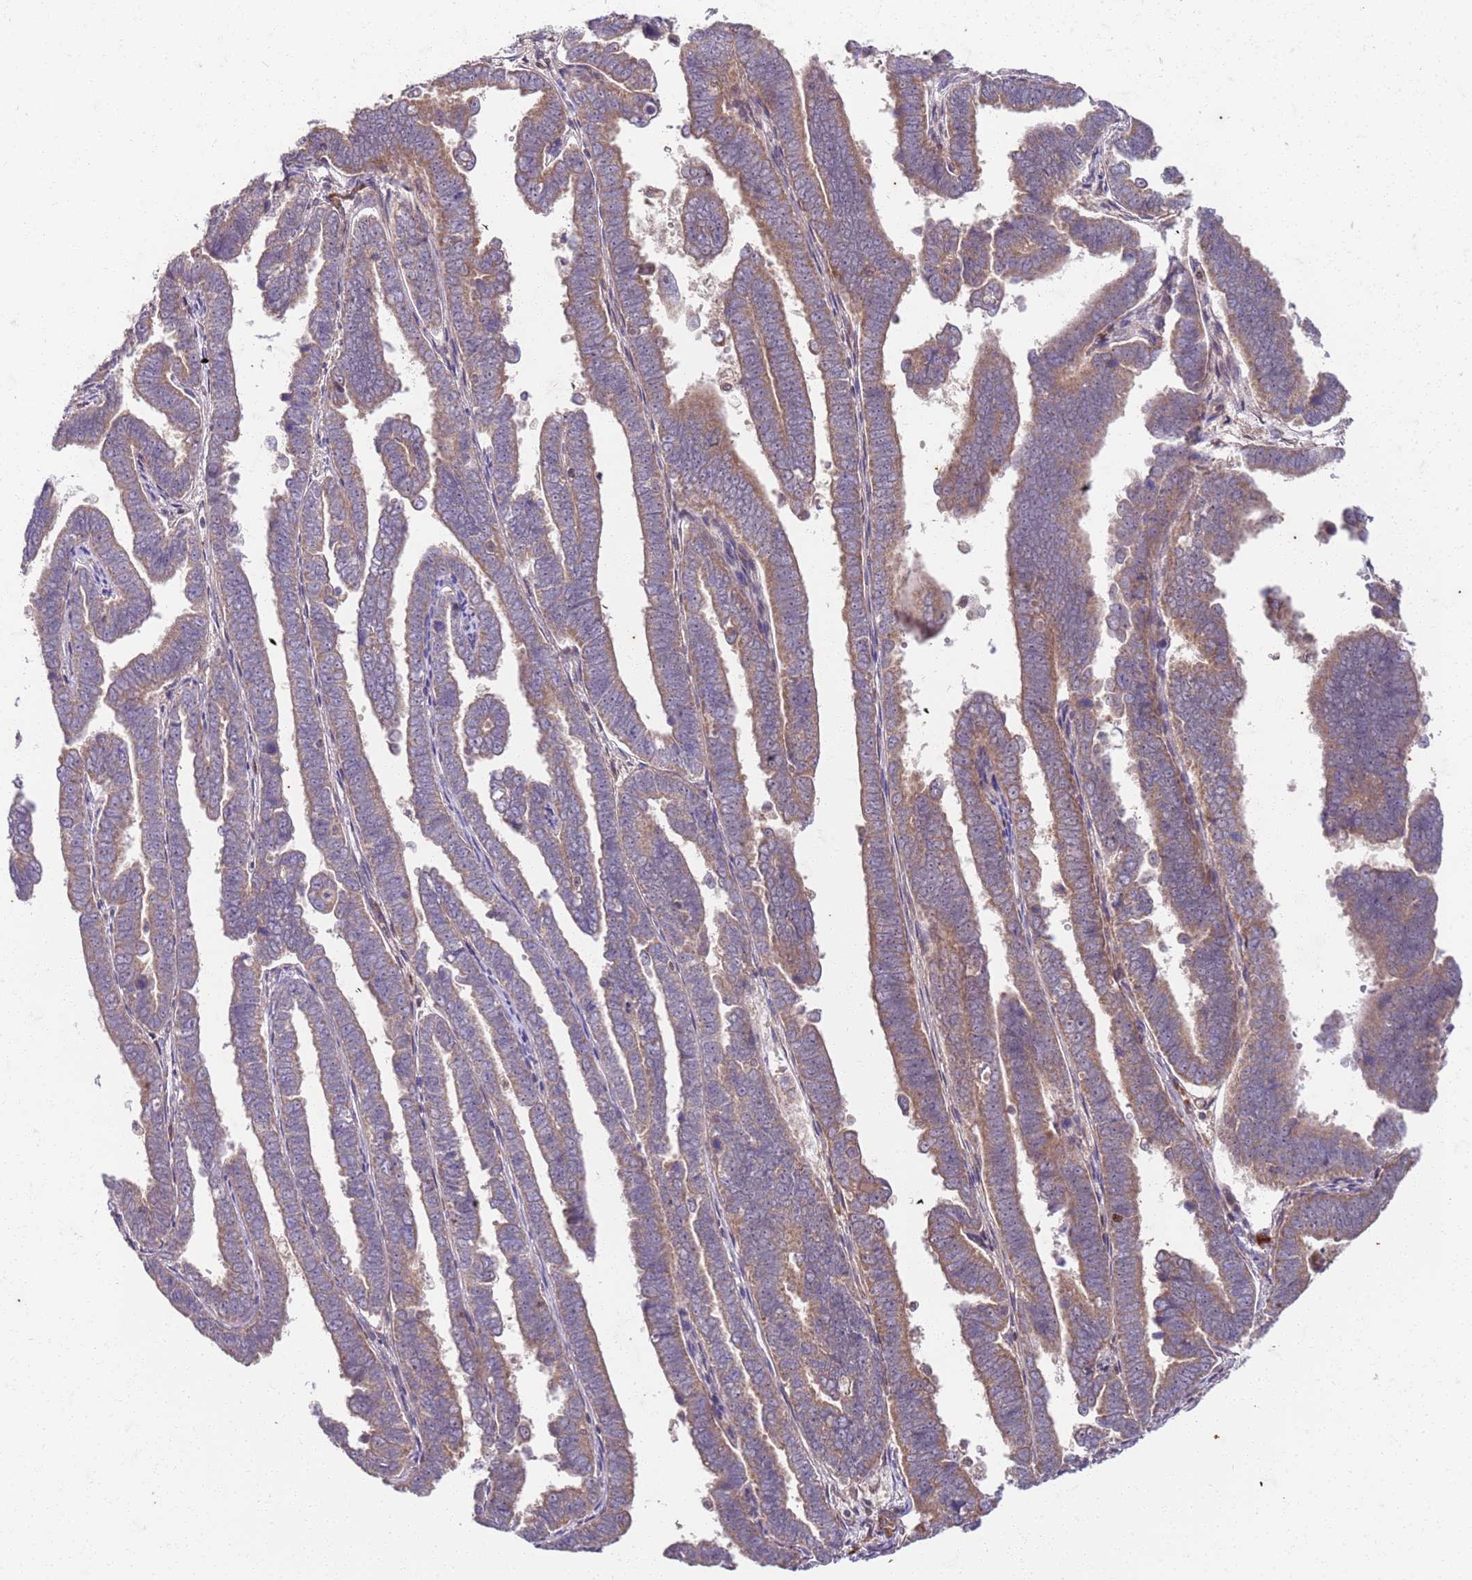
{"staining": {"intensity": "weak", "quantity": "25%-75%", "location": "cytoplasmic/membranous"}, "tissue": "endometrial cancer", "cell_type": "Tumor cells", "image_type": "cancer", "snomed": [{"axis": "morphology", "description": "Adenocarcinoma, NOS"}, {"axis": "topography", "description": "Endometrium"}], "caption": "Immunohistochemical staining of endometrial adenocarcinoma reveals weak cytoplasmic/membranous protein staining in approximately 25%-75% of tumor cells.", "gene": "OSBP", "patient": {"sex": "female", "age": 75}}